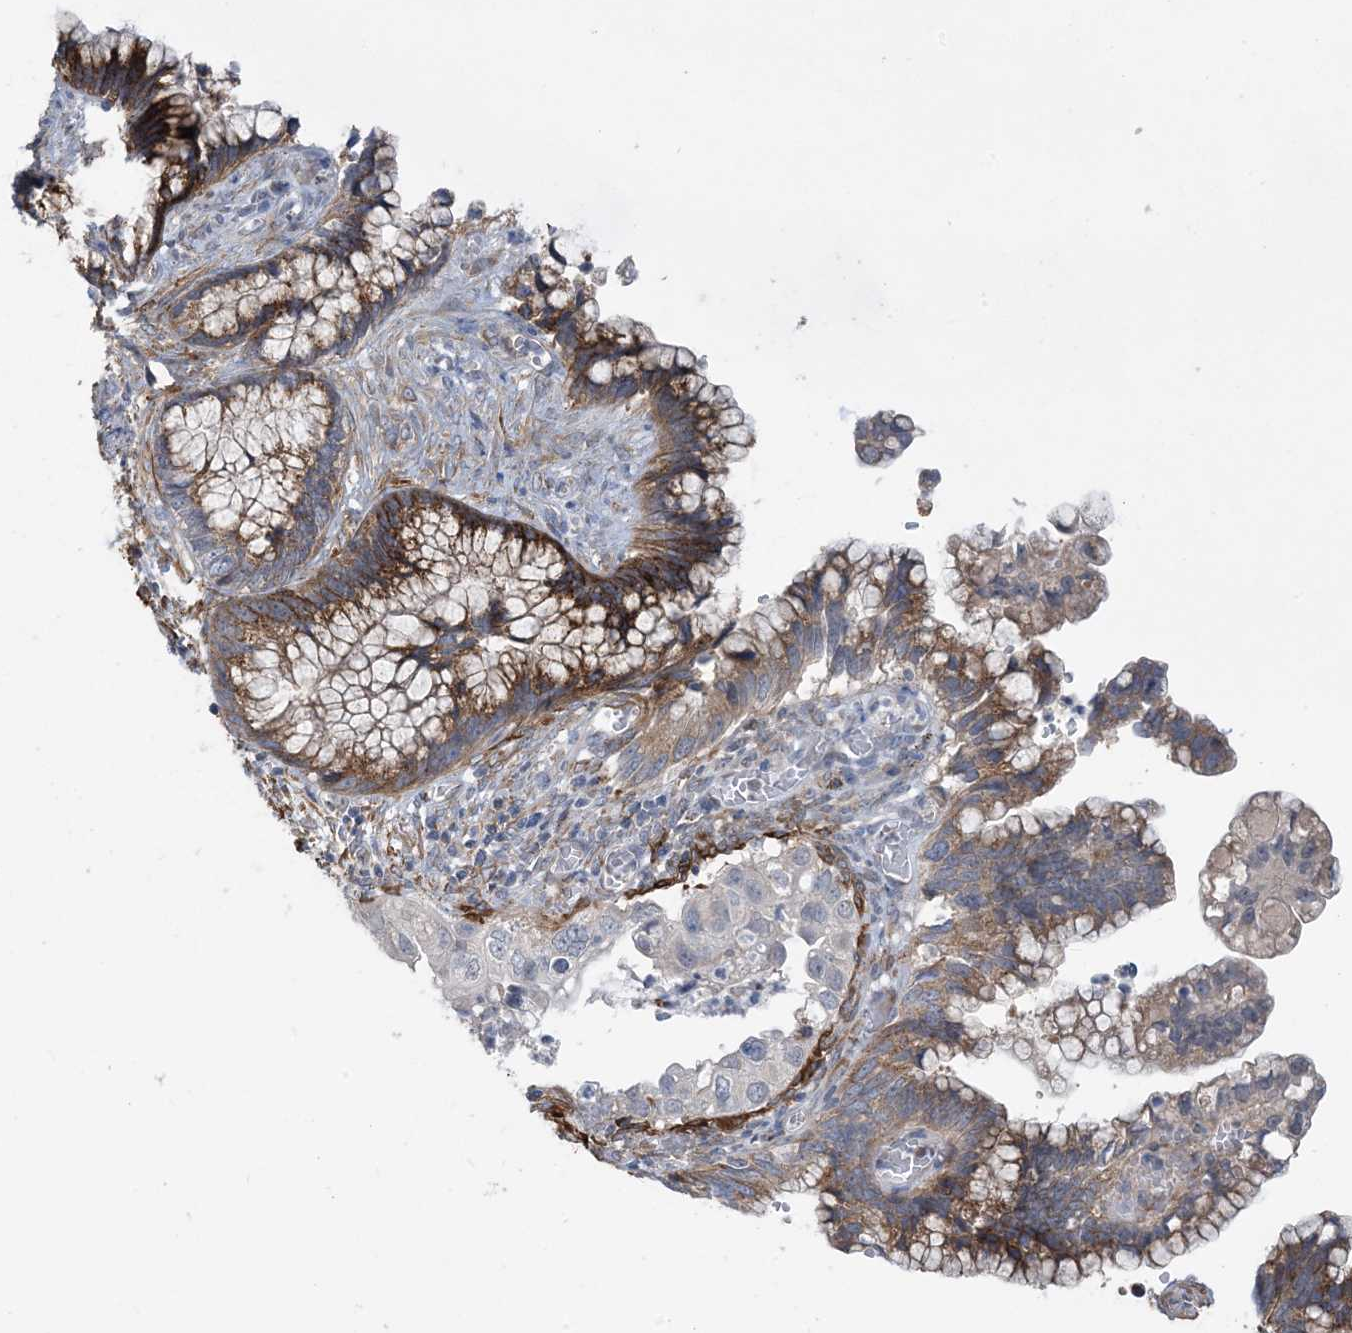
{"staining": {"intensity": "moderate", "quantity": ">75%", "location": "cytoplasmic/membranous"}, "tissue": "cervical cancer", "cell_type": "Tumor cells", "image_type": "cancer", "snomed": [{"axis": "morphology", "description": "Adenocarcinoma, NOS"}, {"axis": "topography", "description": "Cervix"}], "caption": "DAB immunohistochemical staining of human cervical cancer (adenocarcinoma) displays moderate cytoplasmic/membranous protein positivity in about >75% of tumor cells. The protein is stained brown, and the nuclei are stained in blue (DAB (3,3'-diaminobenzidine) IHC with brightfield microscopy, high magnification).", "gene": "EIF2A", "patient": {"sex": "female", "age": 44}}